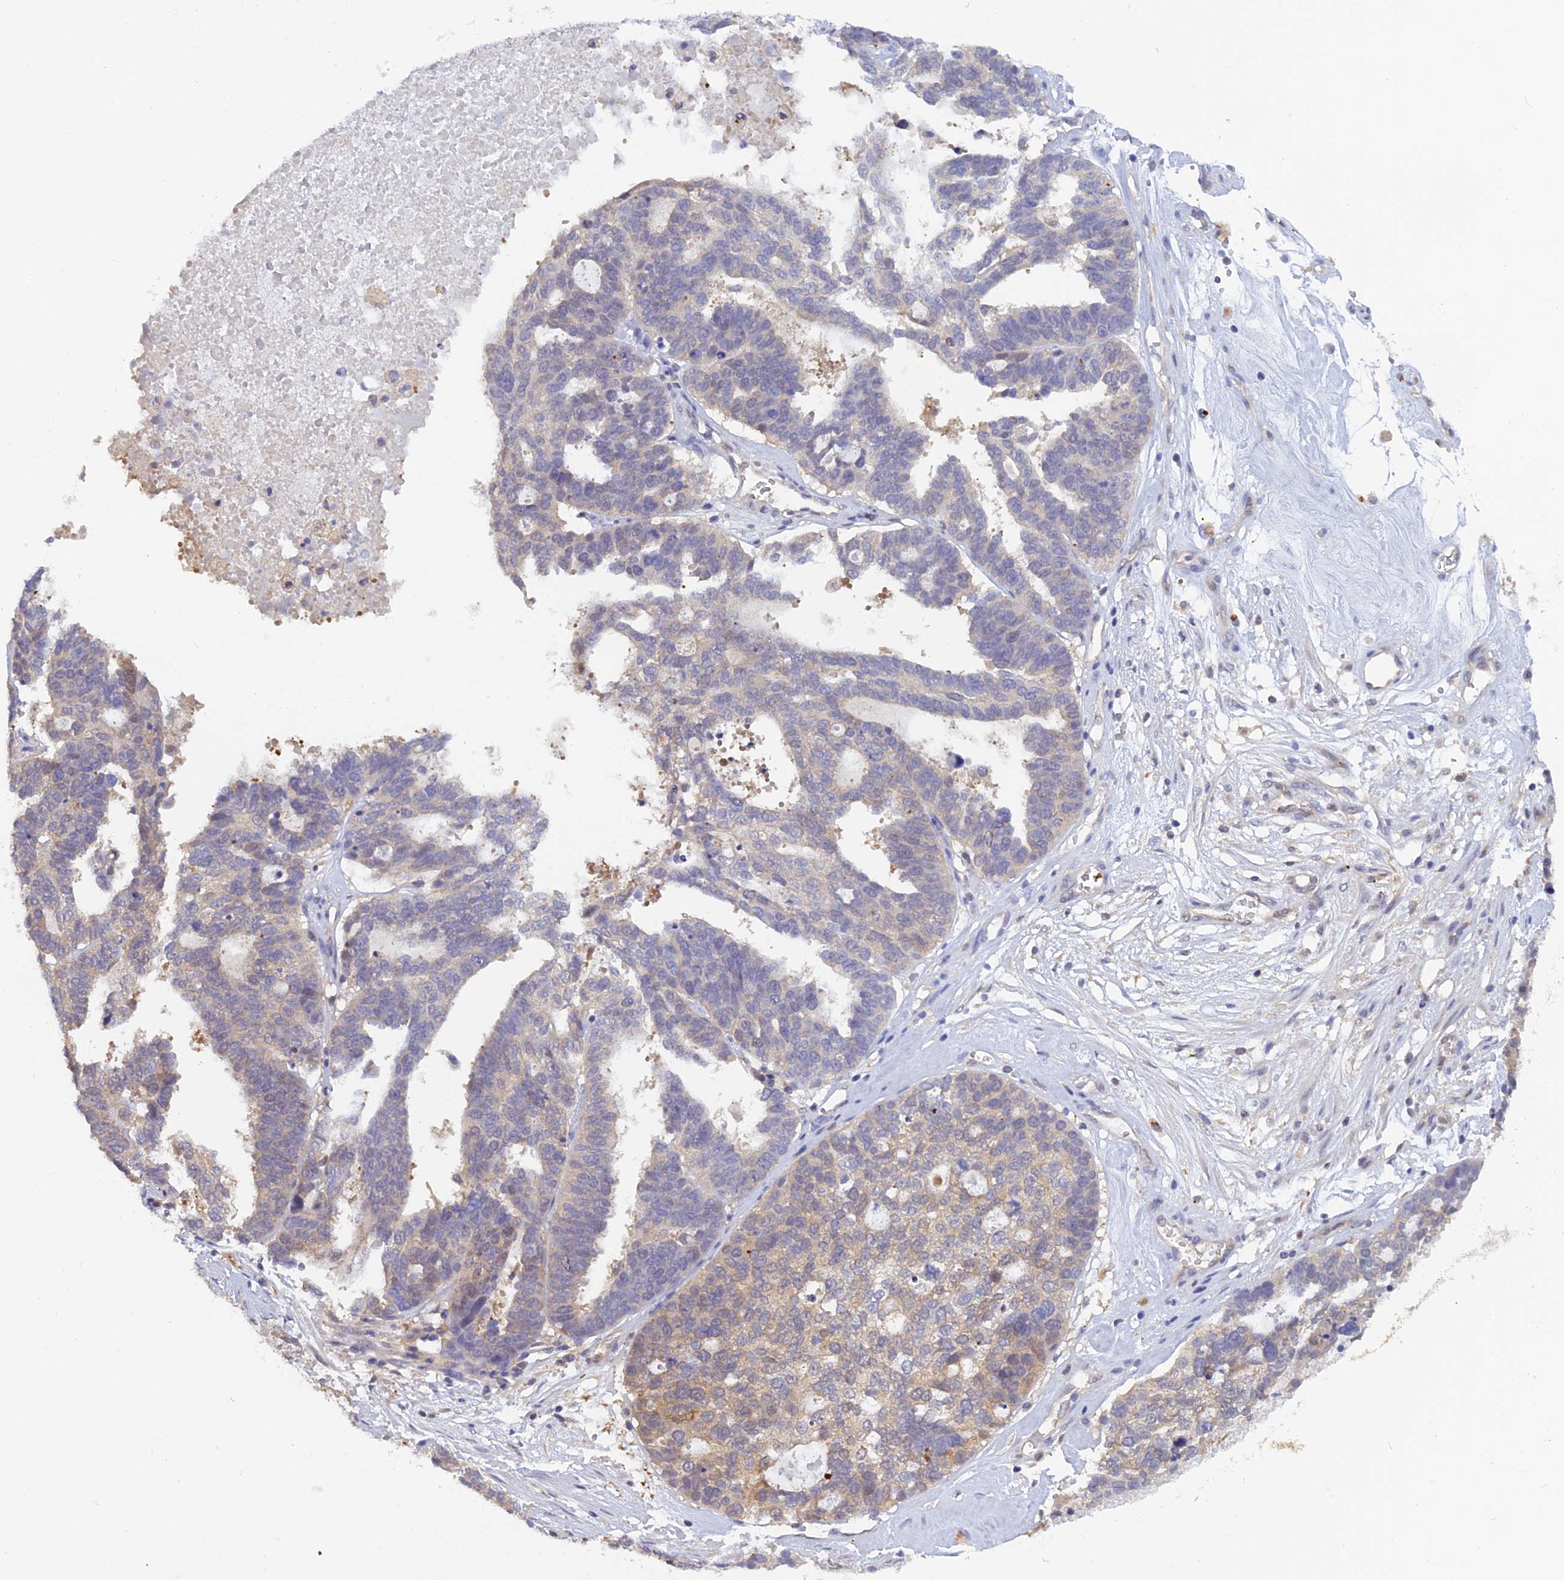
{"staining": {"intensity": "weak", "quantity": "<25%", "location": "cytoplasmic/membranous"}, "tissue": "ovarian cancer", "cell_type": "Tumor cells", "image_type": "cancer", "snomed": [{"axis": "morphology", "description": "Cystadenocarcinoma, serous, NOS"}, {"axis": "topography", "description": "Ovary"}], "caption": "This is a photomicrograph of immunohistochemistry (IHC) staining of ovarian cancer, which shows no staining in tumor cells.", "gene": "HINT1", "patient": {"sex": "female", "age": 59}}